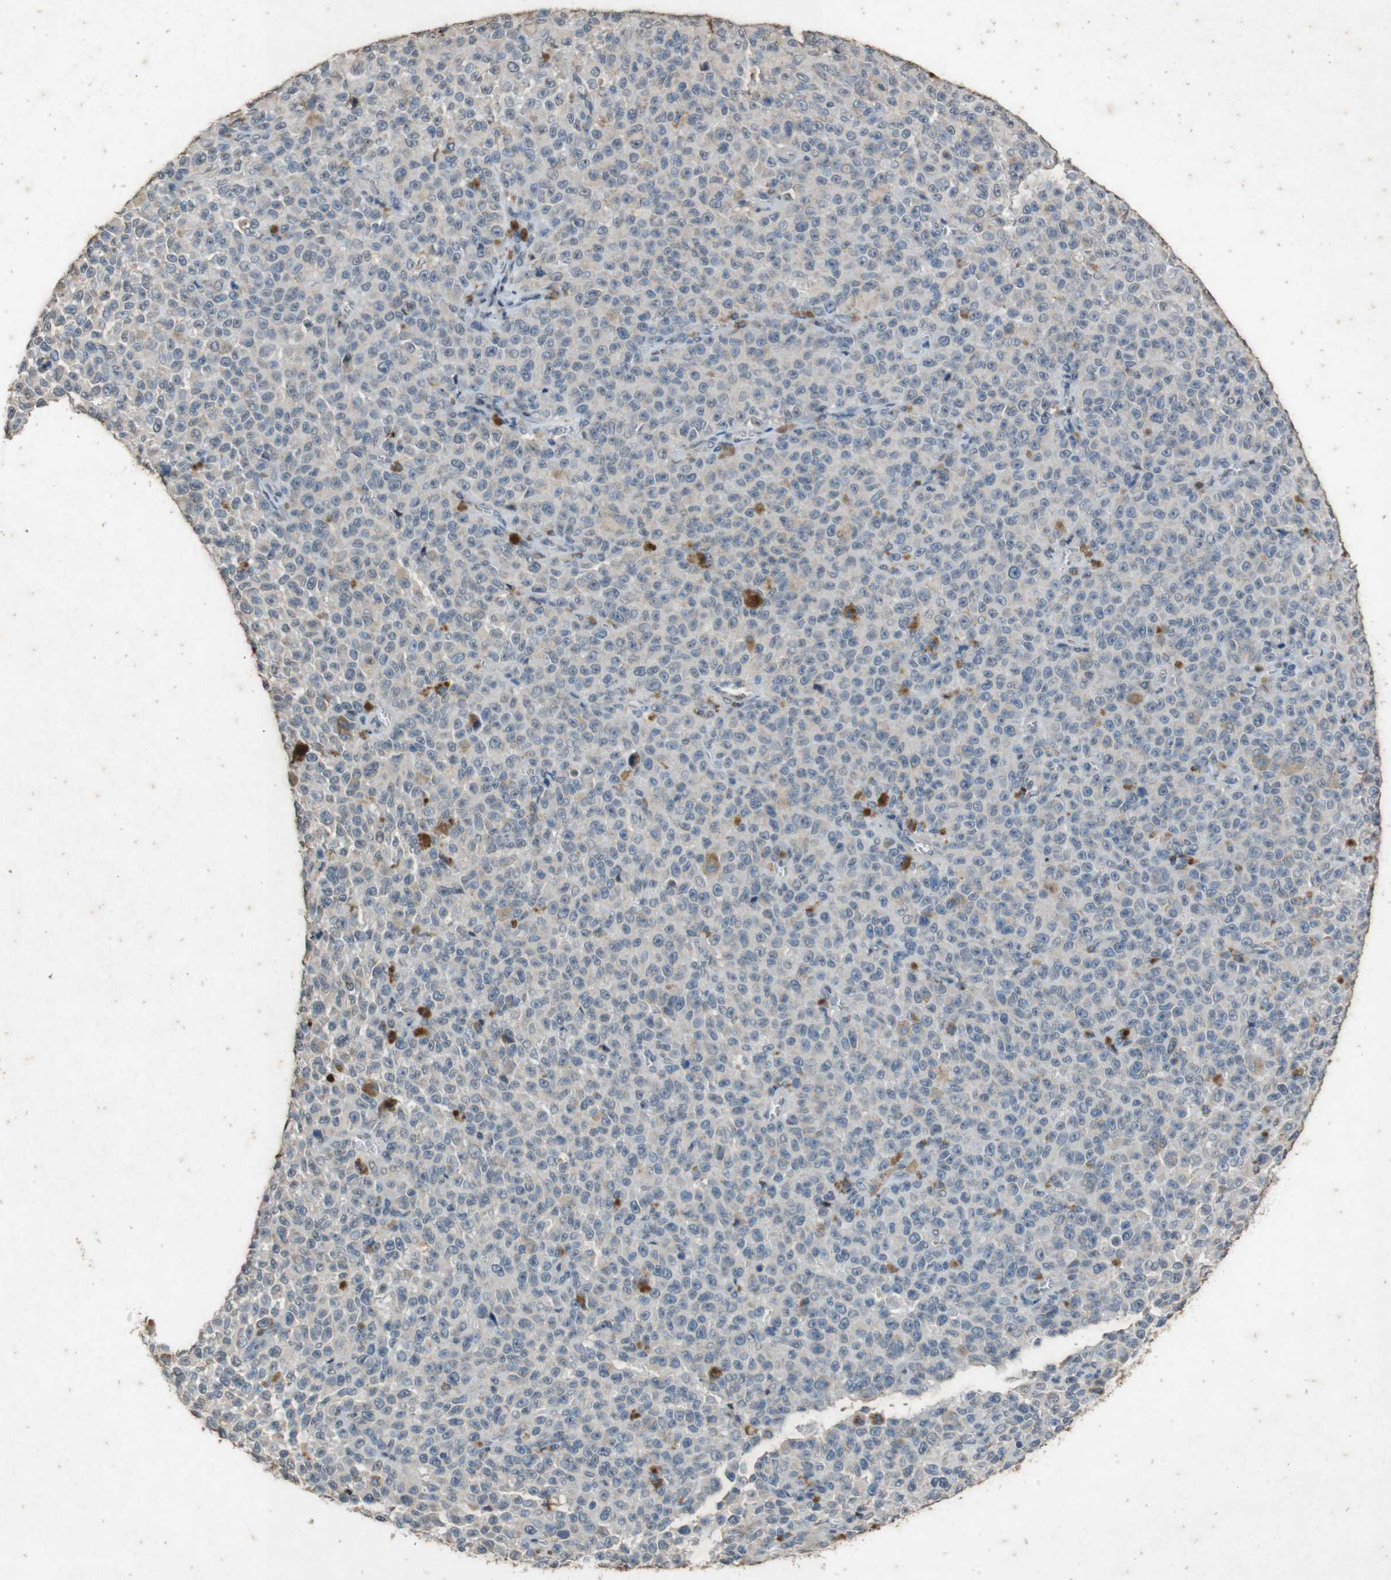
{"staining": {"intensity": "negative", "quantity": "none", "location": "none"}, "tissue": "melanoma", "cell_type": "Tumor cells", "image_type": "cancer", "snomed": [{"axis": "morphology", "description": "Malignant melanoma, NOS"}, {"axis": "topography", "description": "Skin"}], "caption": "Protein analysis of melanoma reveals no significant positivity in tumor cells.", "gene": "STBD1", "patient": {"sex": "female", "age": 82}}